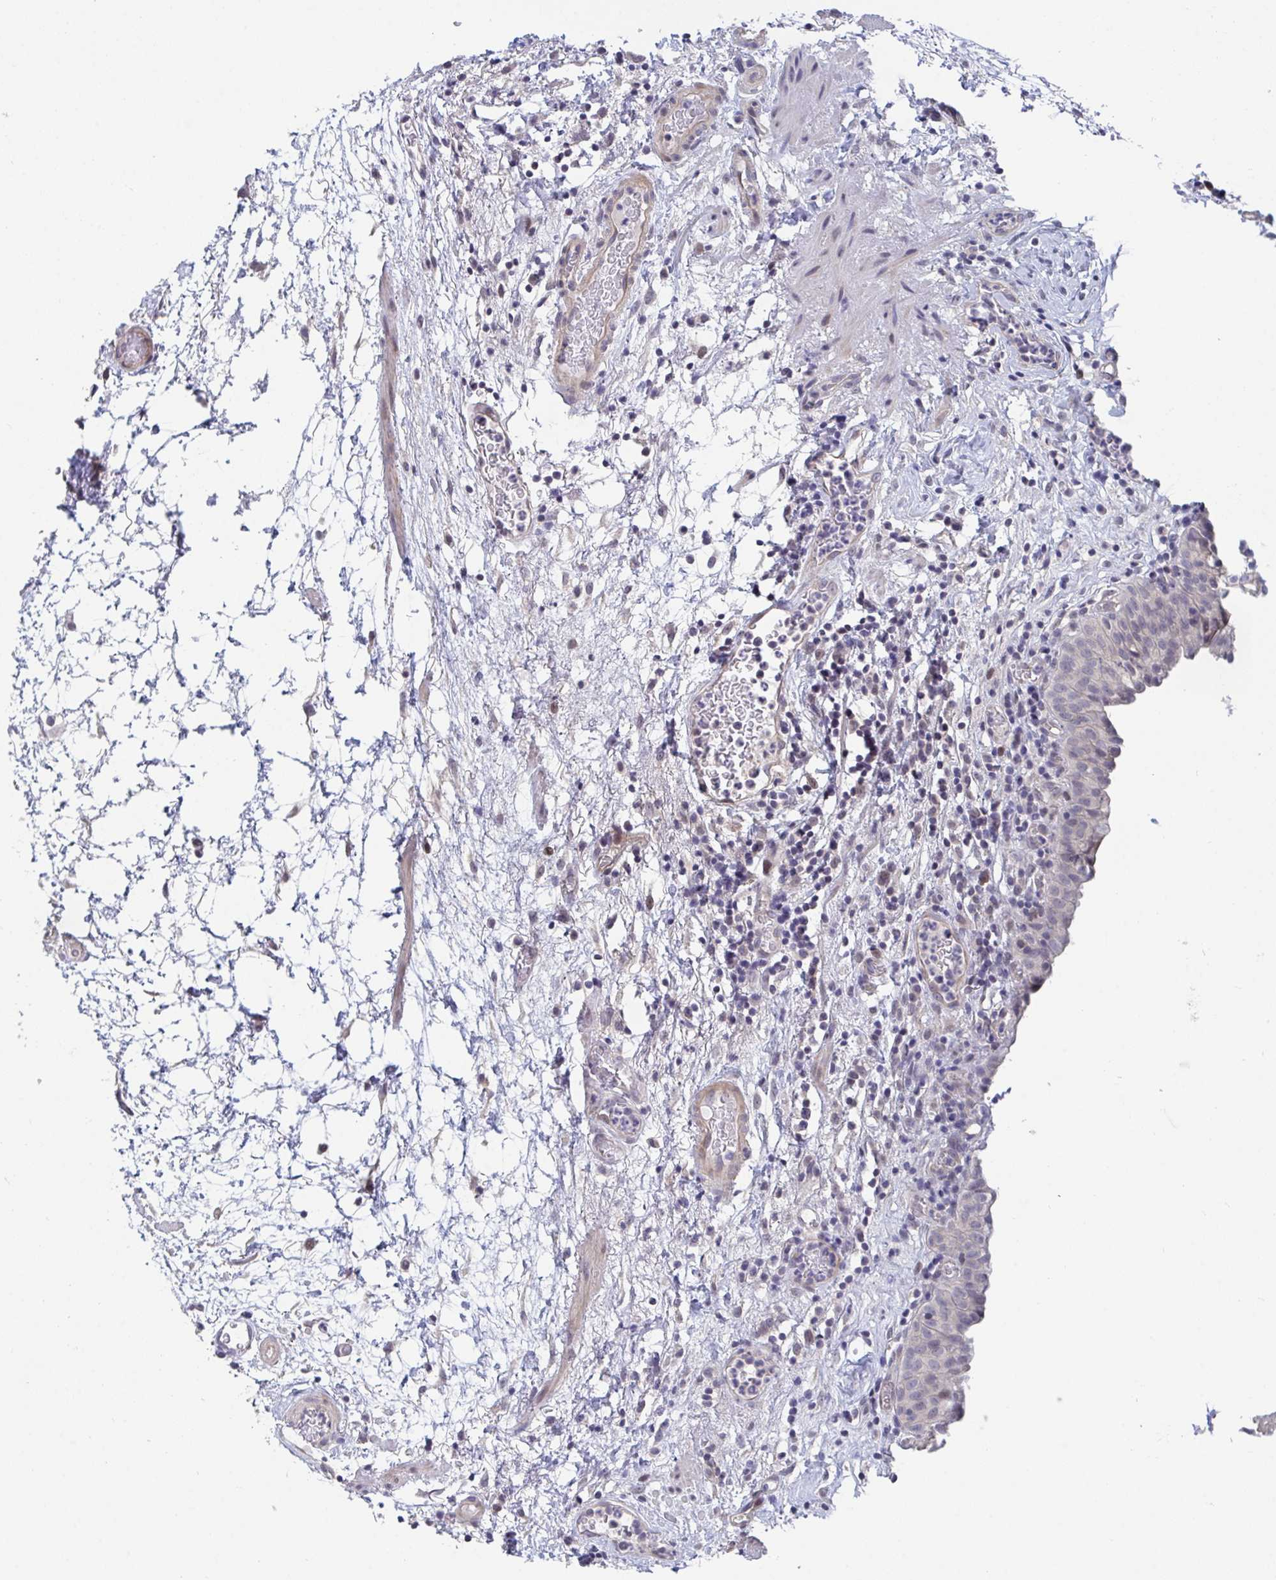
{"staining": {"intensity": "negative", "quantity": "none", "location": "none"}, "tissue": "urinary bladder", "cell_type": "Urothelial cells", "image_type": "normal", "snomed": [{"axis": "morphology", "description": "Normal tissue, NOS"}, {"axis": "morphology", "description": "Inflammation, NOS"}, {"axis": "topography", "description": "Urinary bladder"}], "caption": "The histopathology image shows no significant positivity in urothelial cells of urinary bladder.", "gene": "FAM156A", "patient": {"sex": "male", "age": 57}}